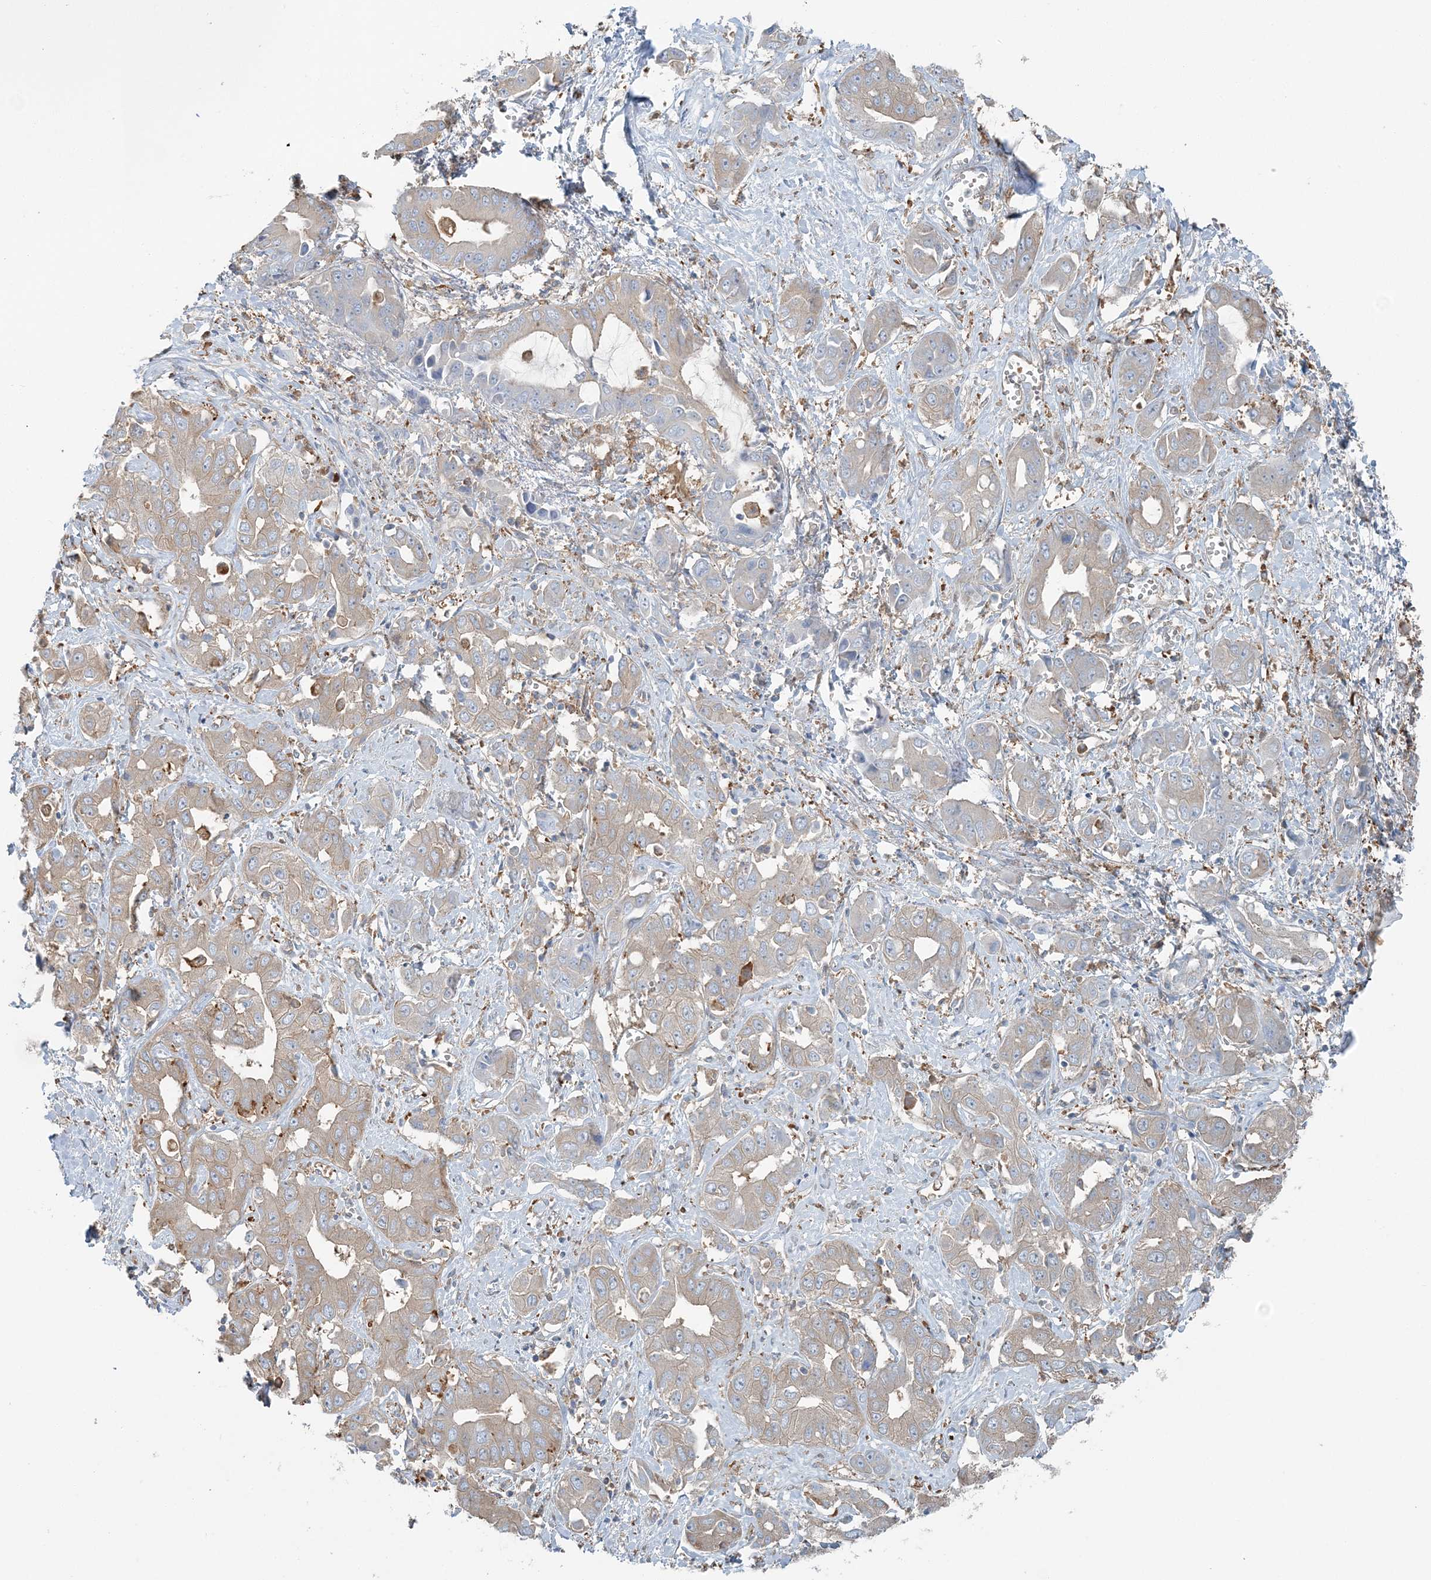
{"staining": {"intensity": "weak", "quantity": ">75%", "location": "cytoplasmic/membranous"}, "tissue": "liver cancer", "cell_type": "Tumor cells", "image_type": "cancer", "snomed": [{"axis": "morphology", "description": "Cholangiocarcinoma"}, {"axis": "topography", "description": "Liver"}], "caption": "Tumor cells display low levels of weak cytoplasmic/membranous positivity in about >75% of cells in human liver cholangiocarcinoma. (brown staining indicates protein expression, while blue staining denotes nuclei).", "gene": "SNX2", "patient": {"sex": "female", "age": 52}}